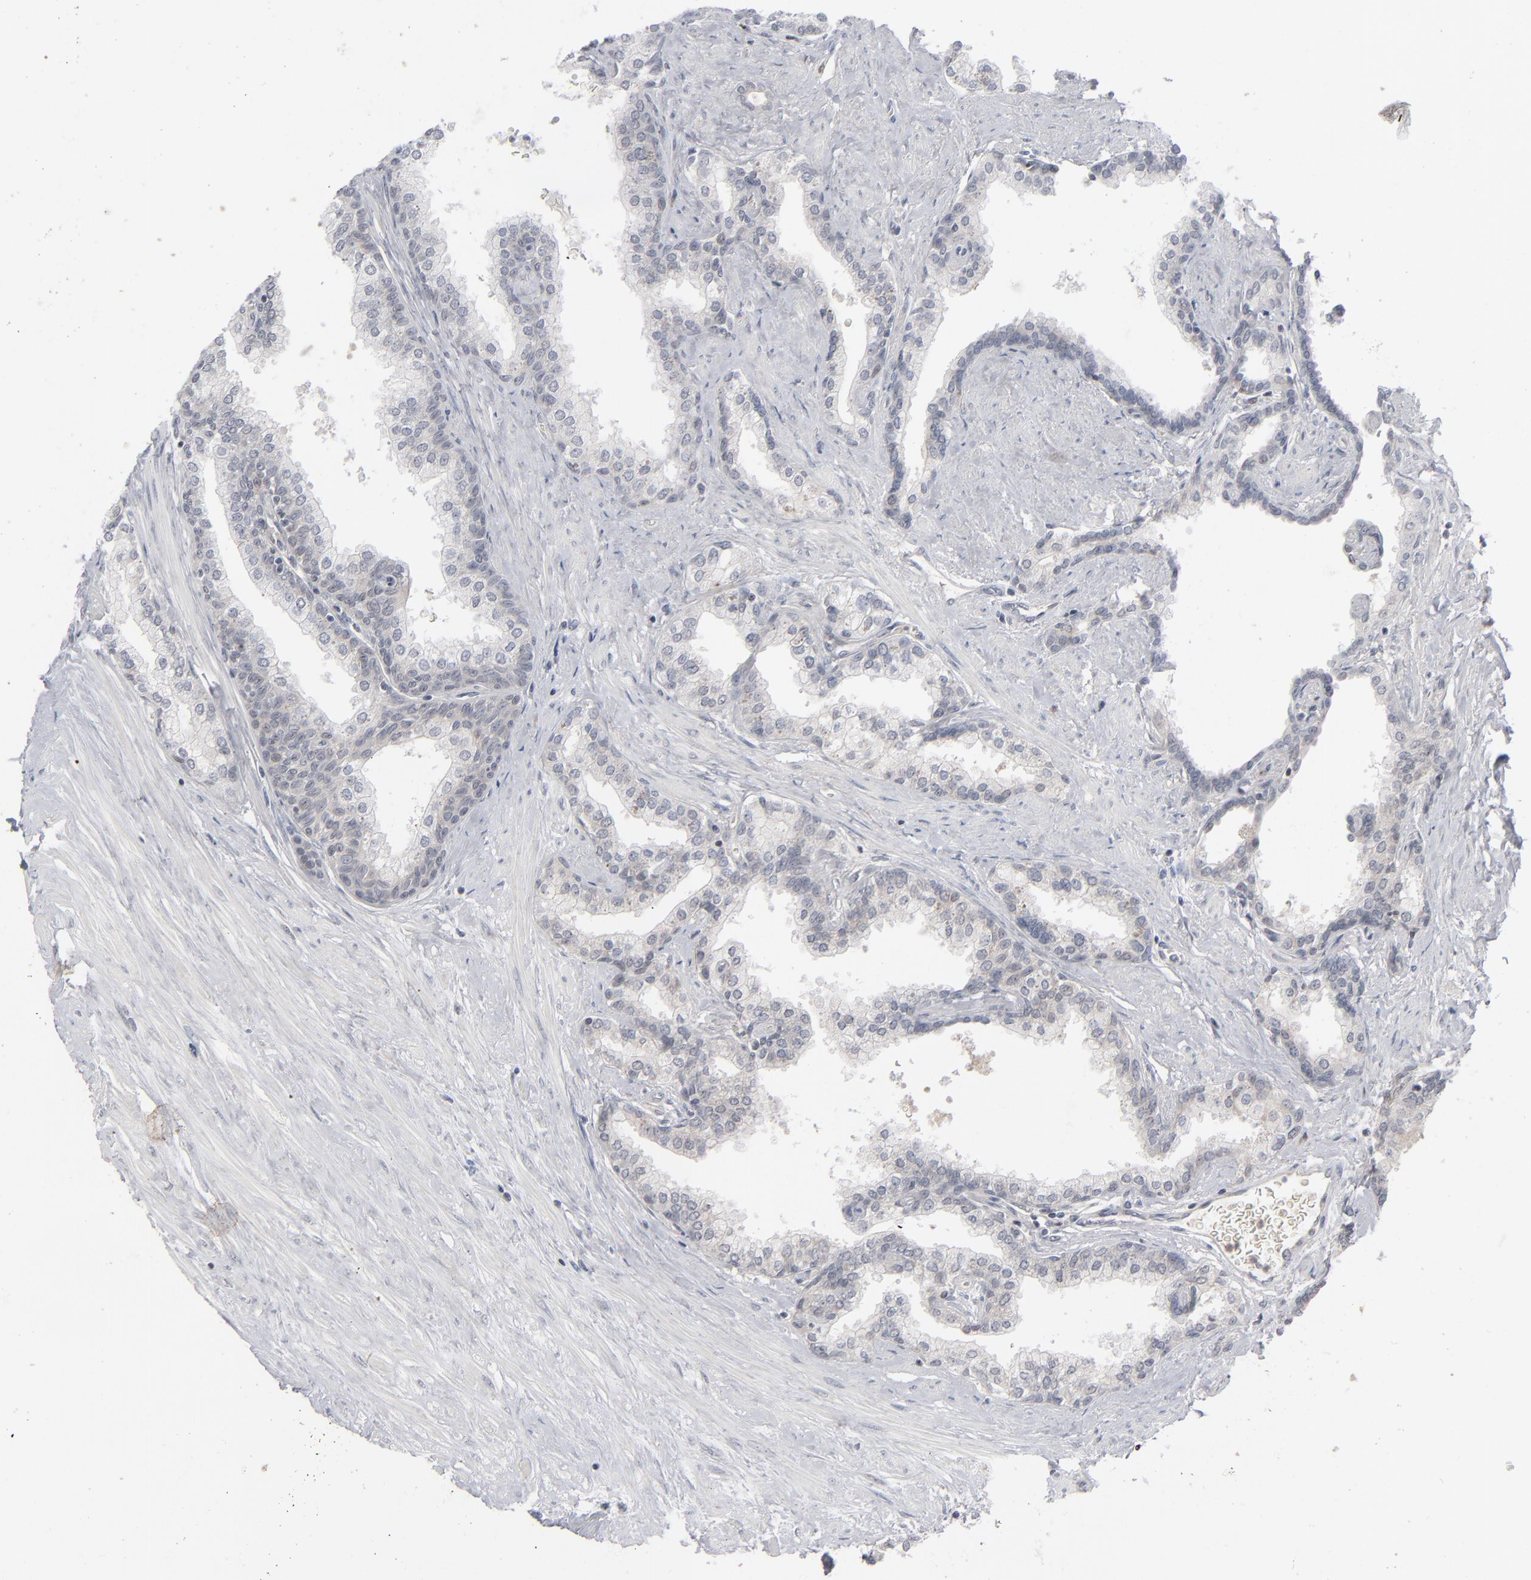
{"staining": {"intensity": "weak", "quantity": ">75%", "location": "cytoplasmic/membranous"}, "tissue": "prostate", "cell_type": "Glandular cells", "image_type": "normal", "snomed": [{"axis": "morphology", "description": "Normal tissue, NOS"}, {"axis": "topography", "description": "Prostate"}], "caption": "The immunohistochemical stain highlights weak cytoplasmic/membranous positivity in glandular cells of benign prostate.", "gene": "POF1B", "patient": {"sex": "male", "age": 60}}